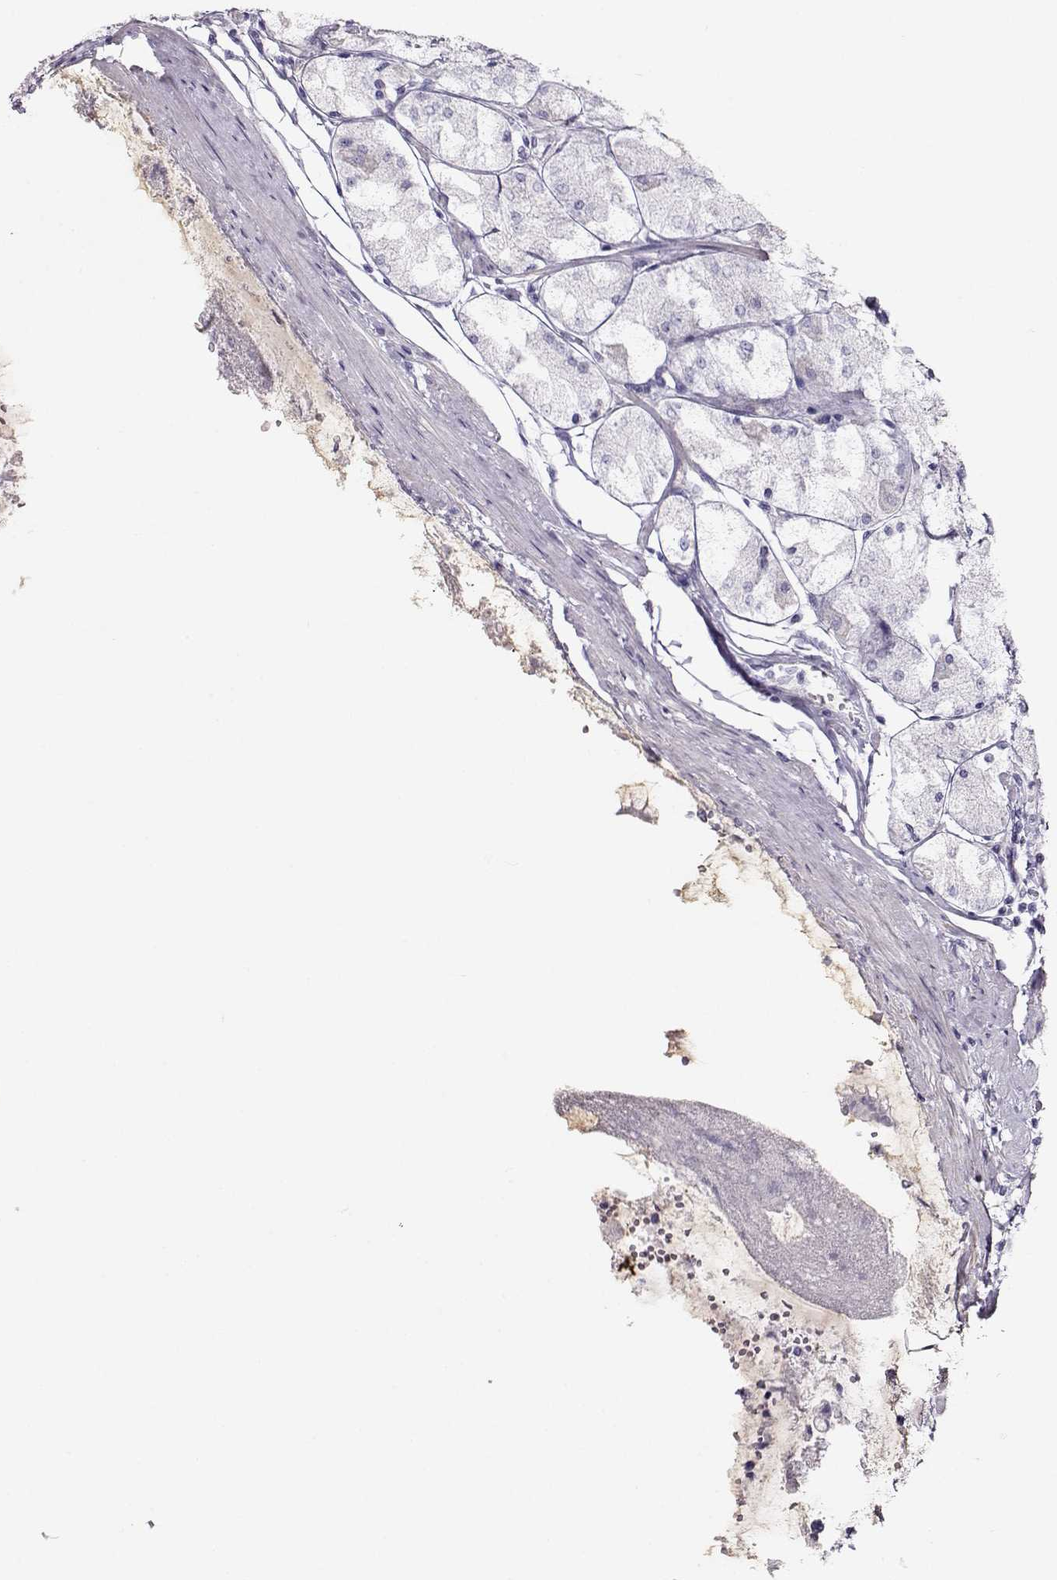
{"staining": {"intensity": "negative", "quantity": "none", "location": "none"}, "tissue": "stomach", "cell_type": "Glandular cells", "image_type": "normal", "snomed": [{"axis": "morphology", "description": "Normal tissue, NOS"}, {"axis": "topography", "description": "Stomach, upper"}], "caption": "This is a photomicrograph of IHC staining of unremarkable stomach, which shows no staining in glandular cells. The staining is performed using DAB brown chromogen with nuclei counter-stained in using hematoxylin.", "gene": "ACTN2", "patient": {"sex": "male", "age": 60}}